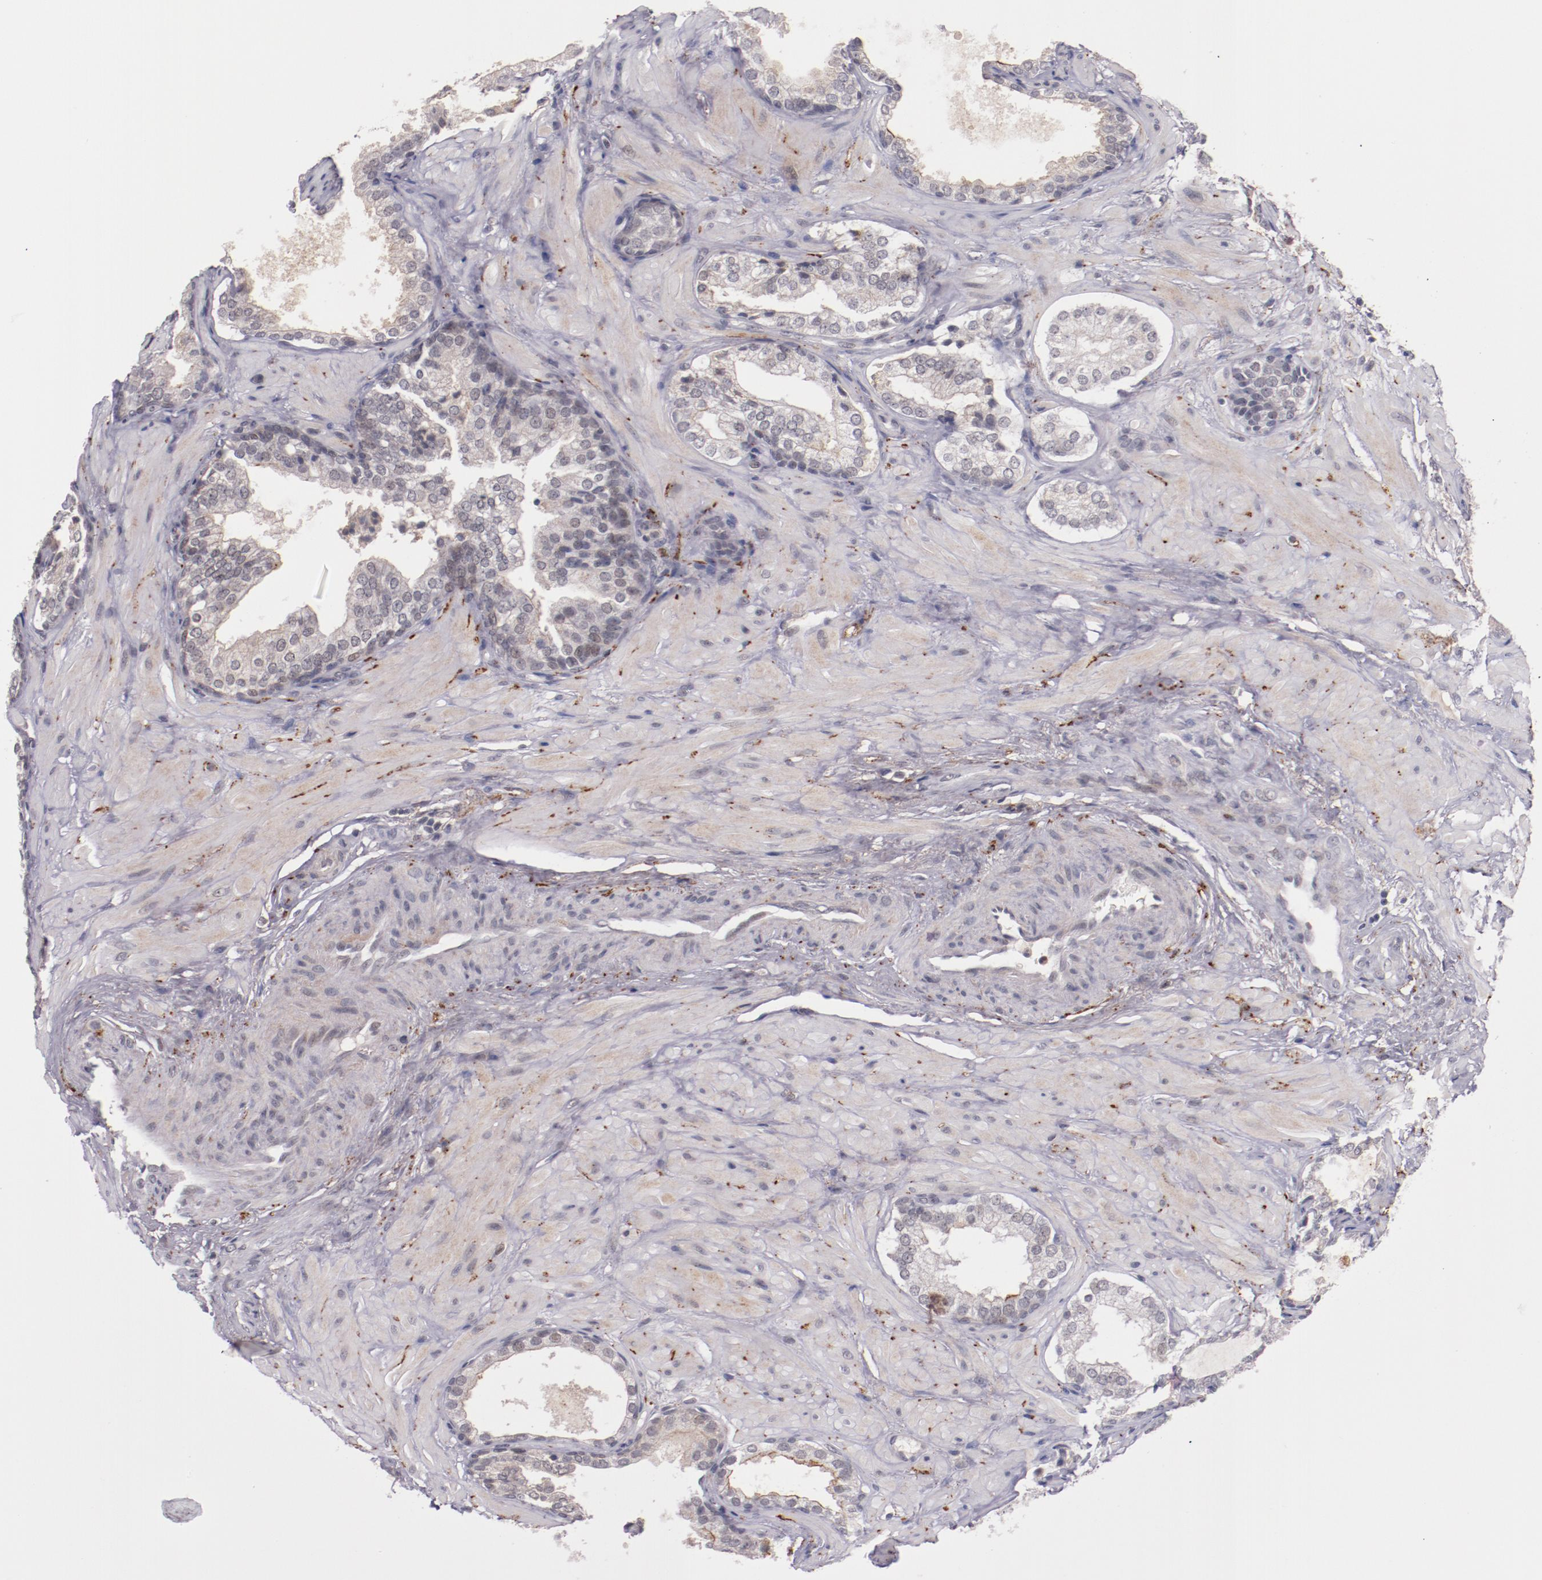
{"staining": {"intensity": "negative", "quantity": "none", "location": "none"}, "tissue": "prostate cancer", "cell_type": "Tumor cells", "image_type": "cancer", "snomed": [{"axis": "morphology", "description": "Adenocarcinoma, Low grade"}, {"axis": "topography", "description": "Prostate"}], "caption": "High power microscopy image of an immunohistochemistry photomicrograph of prostate cancer (adenocarcinoma (low-grade)), revealing no significant positivity in tumor cells.", "gene": "SYP", "patient": {"sex": "male", "age": 69}}